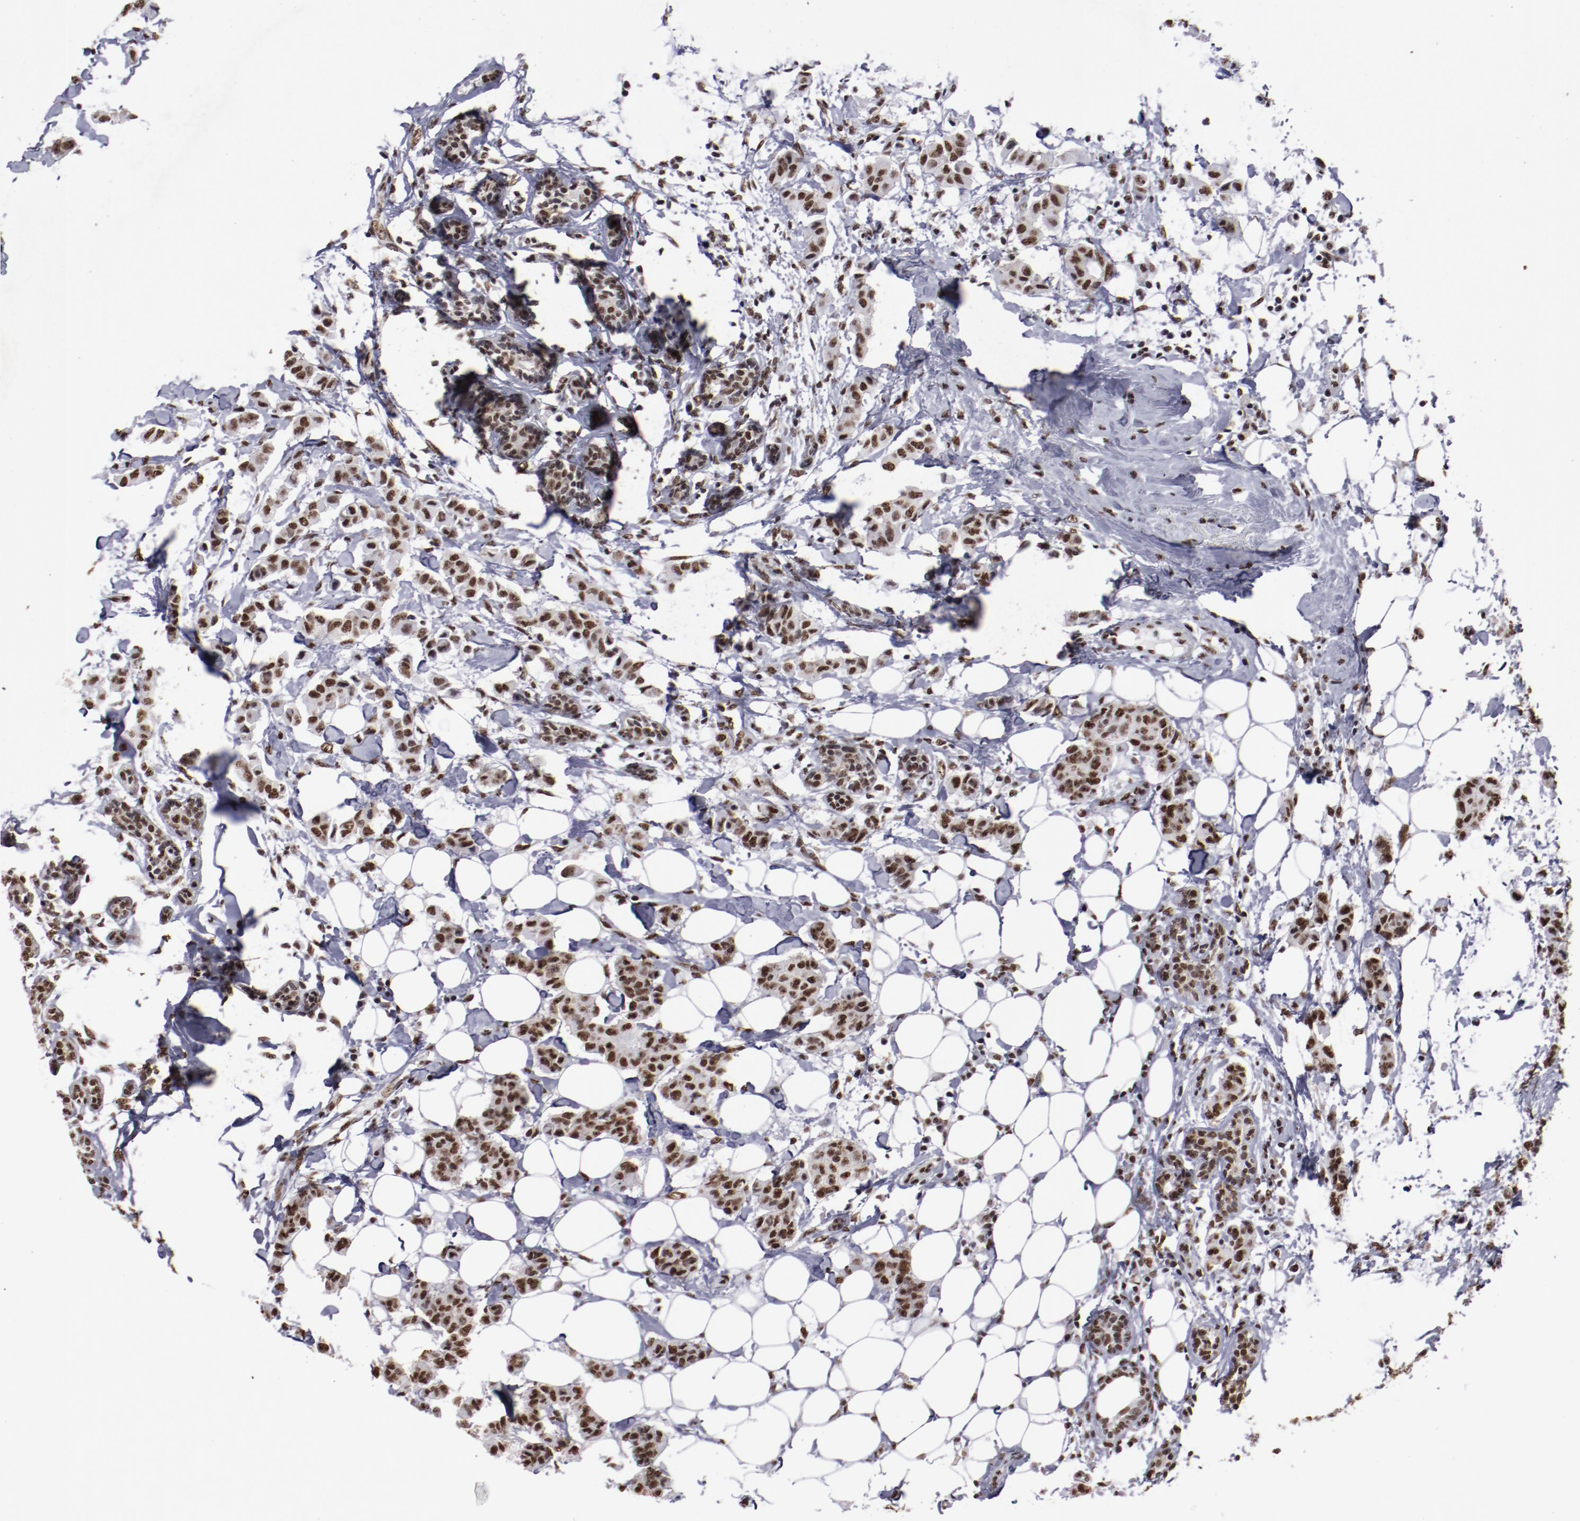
{"staining": {"intensity": "strong", "quantity": ">75%", "location": "nuclear"}, "tissue": "breast cancer", "cell_type": "Tumor cells", "image_type": "cancer", "snomed": [{"axis": "morphology", "description": "Duct carcinoma"}, {"axis": "topography", "description": "Breast"}], "caption": "Protein staining by immunohistochemistry (IHC) shows strong nuclear expression in about >75% of tumor cells in breast cancer (infiltrating ductal carcinoma).", "gene": "HNRNPA2B1", "patient": {"sex": "female", "age": 40}}